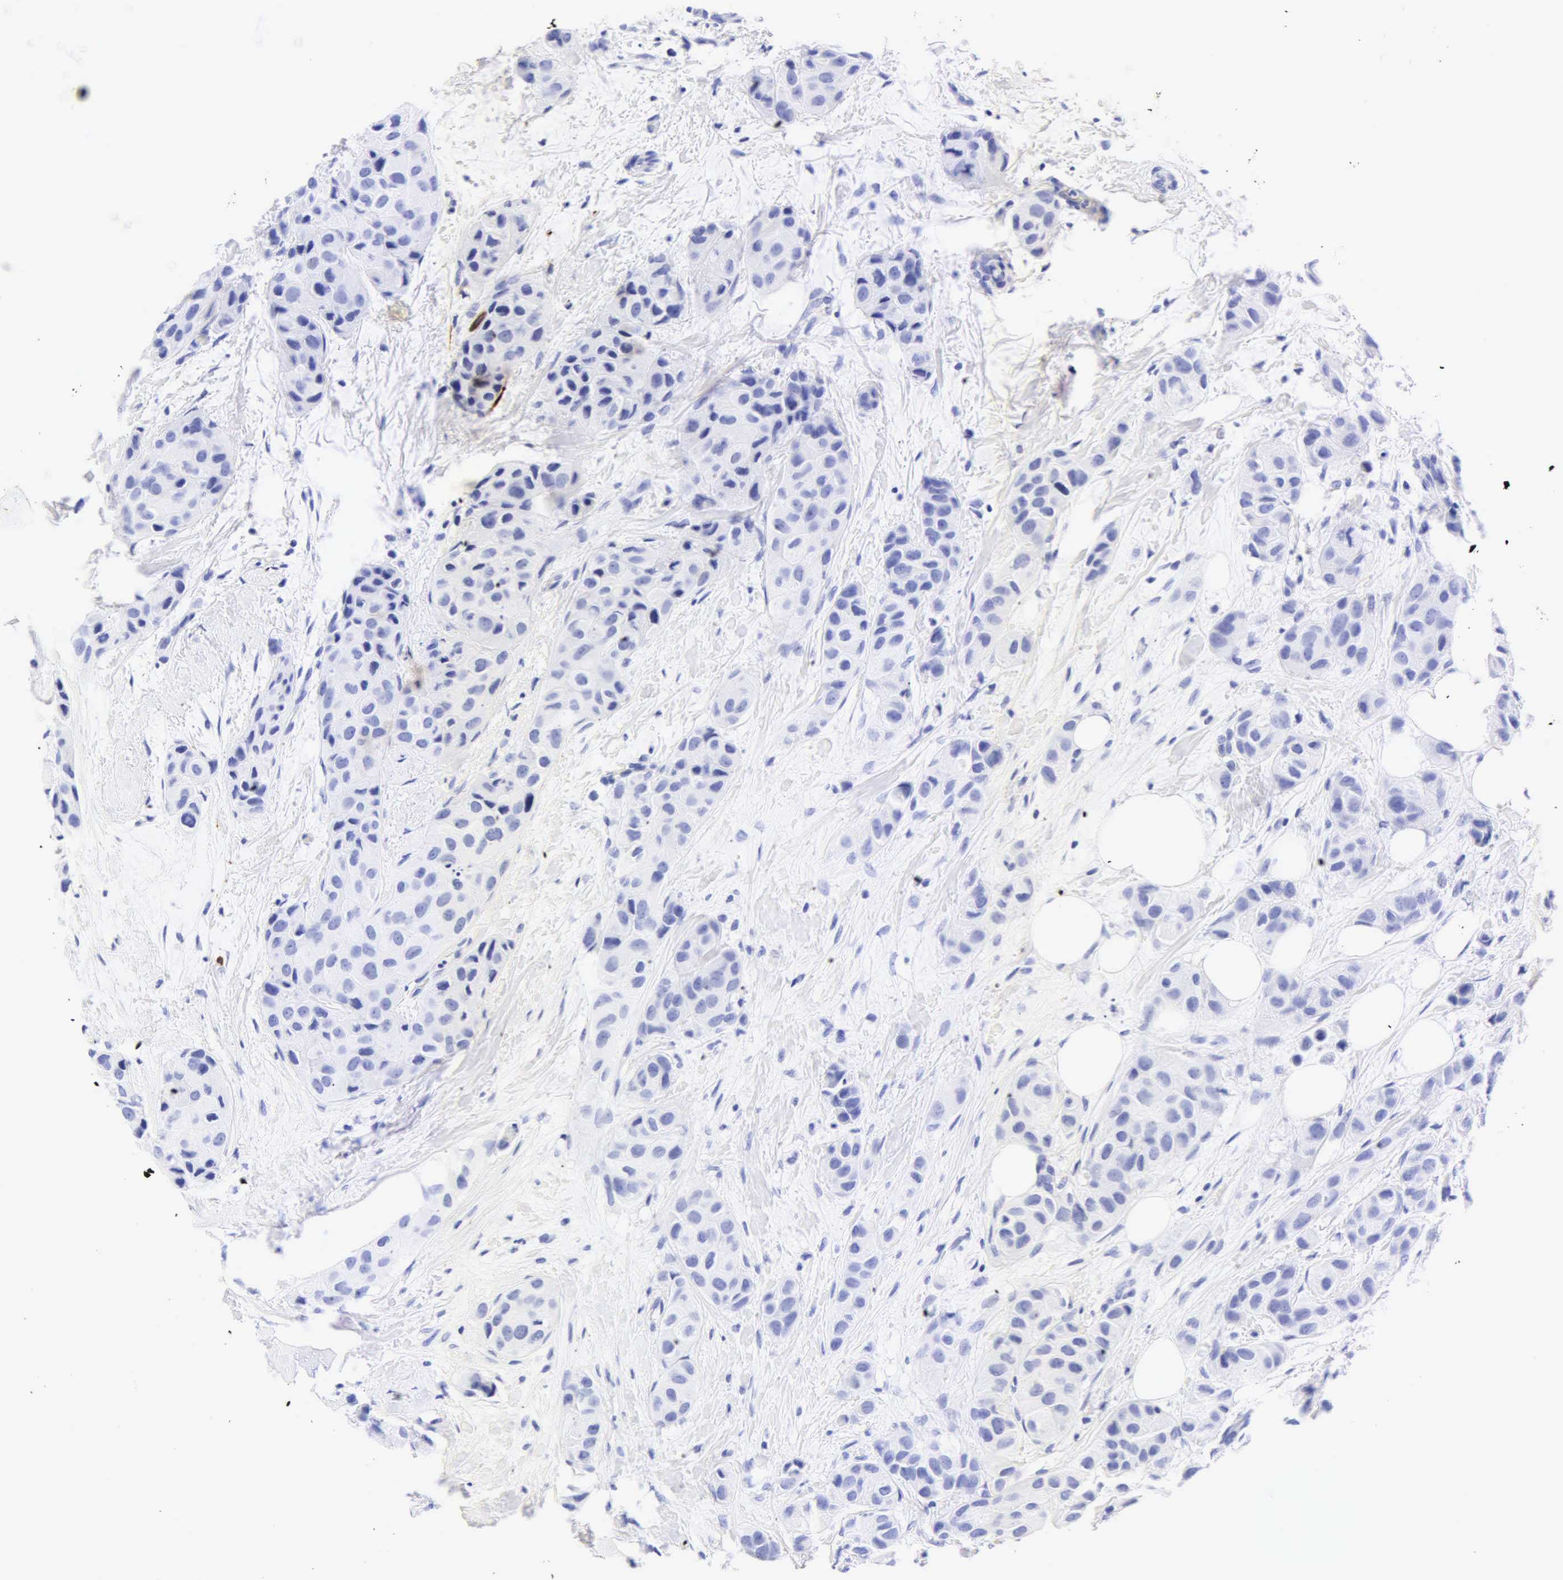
{"staining": {"intensity": "negative", "quantity": "none", "location": "none"}, "tissue": "breast cancer", "cell_type": "Tumor cells", "image_type": "cancer", "snomed": [{"axis": "morphology", "description": "Duct carcinoma"}, {"axis": "topography", "description": "Breast"}], "caption": "Tumor cells are negative for brown protein staining in breast cancer.", "gene": "DES", "patient": {"sex": "female", "age": 68}}